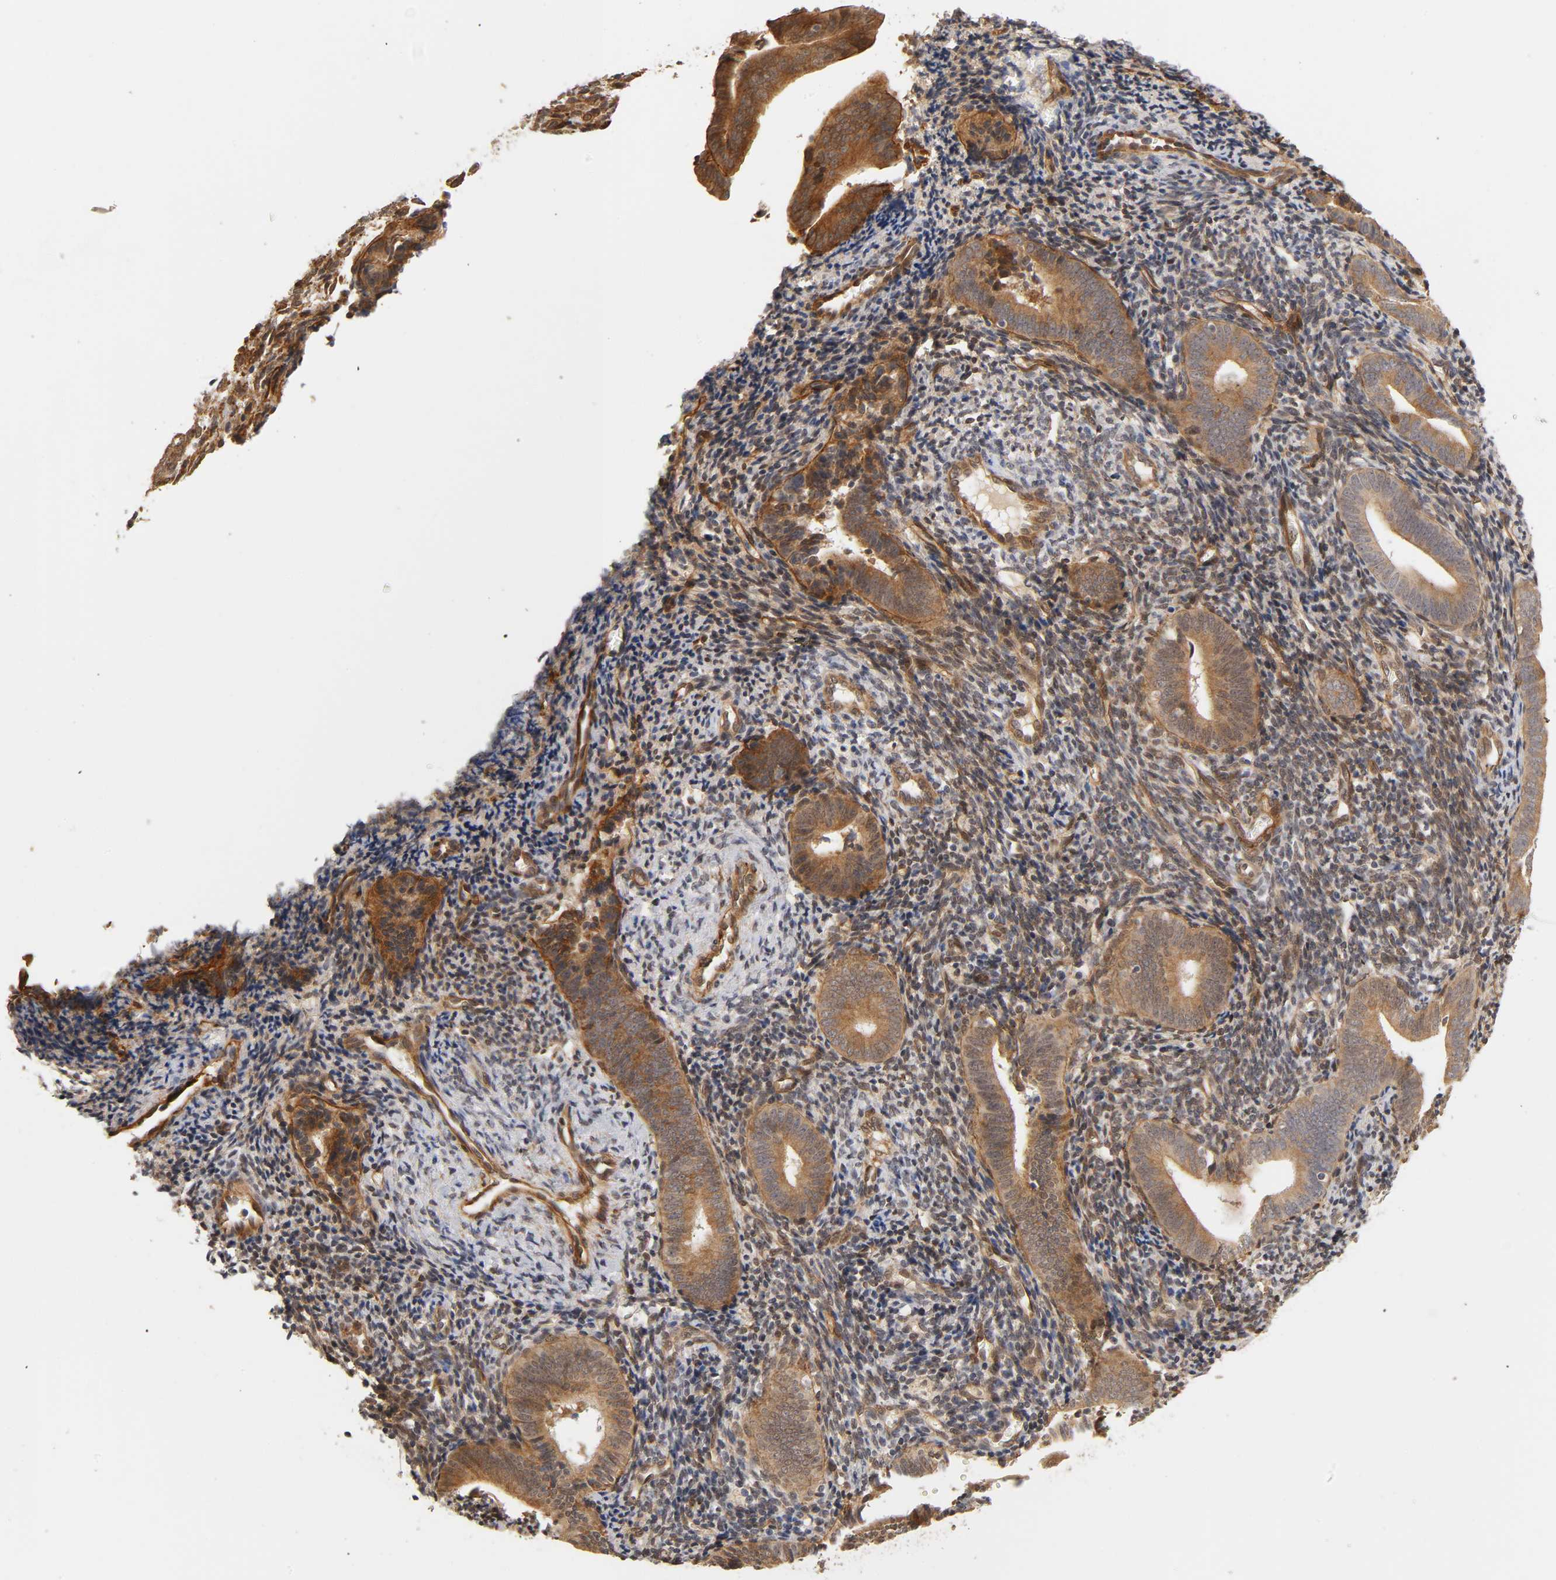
{"staining": {"intensity": "strong", "quantity": ">75%", "location": "cytoplasmic/membranous"}, "tissue": "endometrium", "cell_type": "Cells in endometrial stroma", "image_type": "normal", "snomed": [{"axis": "morphology", "description": "Normal tissue, NOS"}, {"axis": "topography", "description": "Uterus"}, {"axis": "topography", "description": "Endometrium"}], "caption": "This image displays IHC staining of unremarkable endometrium, with high strong cytoplasmic/membranous expression in about >75% of cells in endometrial stroma.", "gene": "LAMB1", "patient": {"sex": "female", "age": 33}}